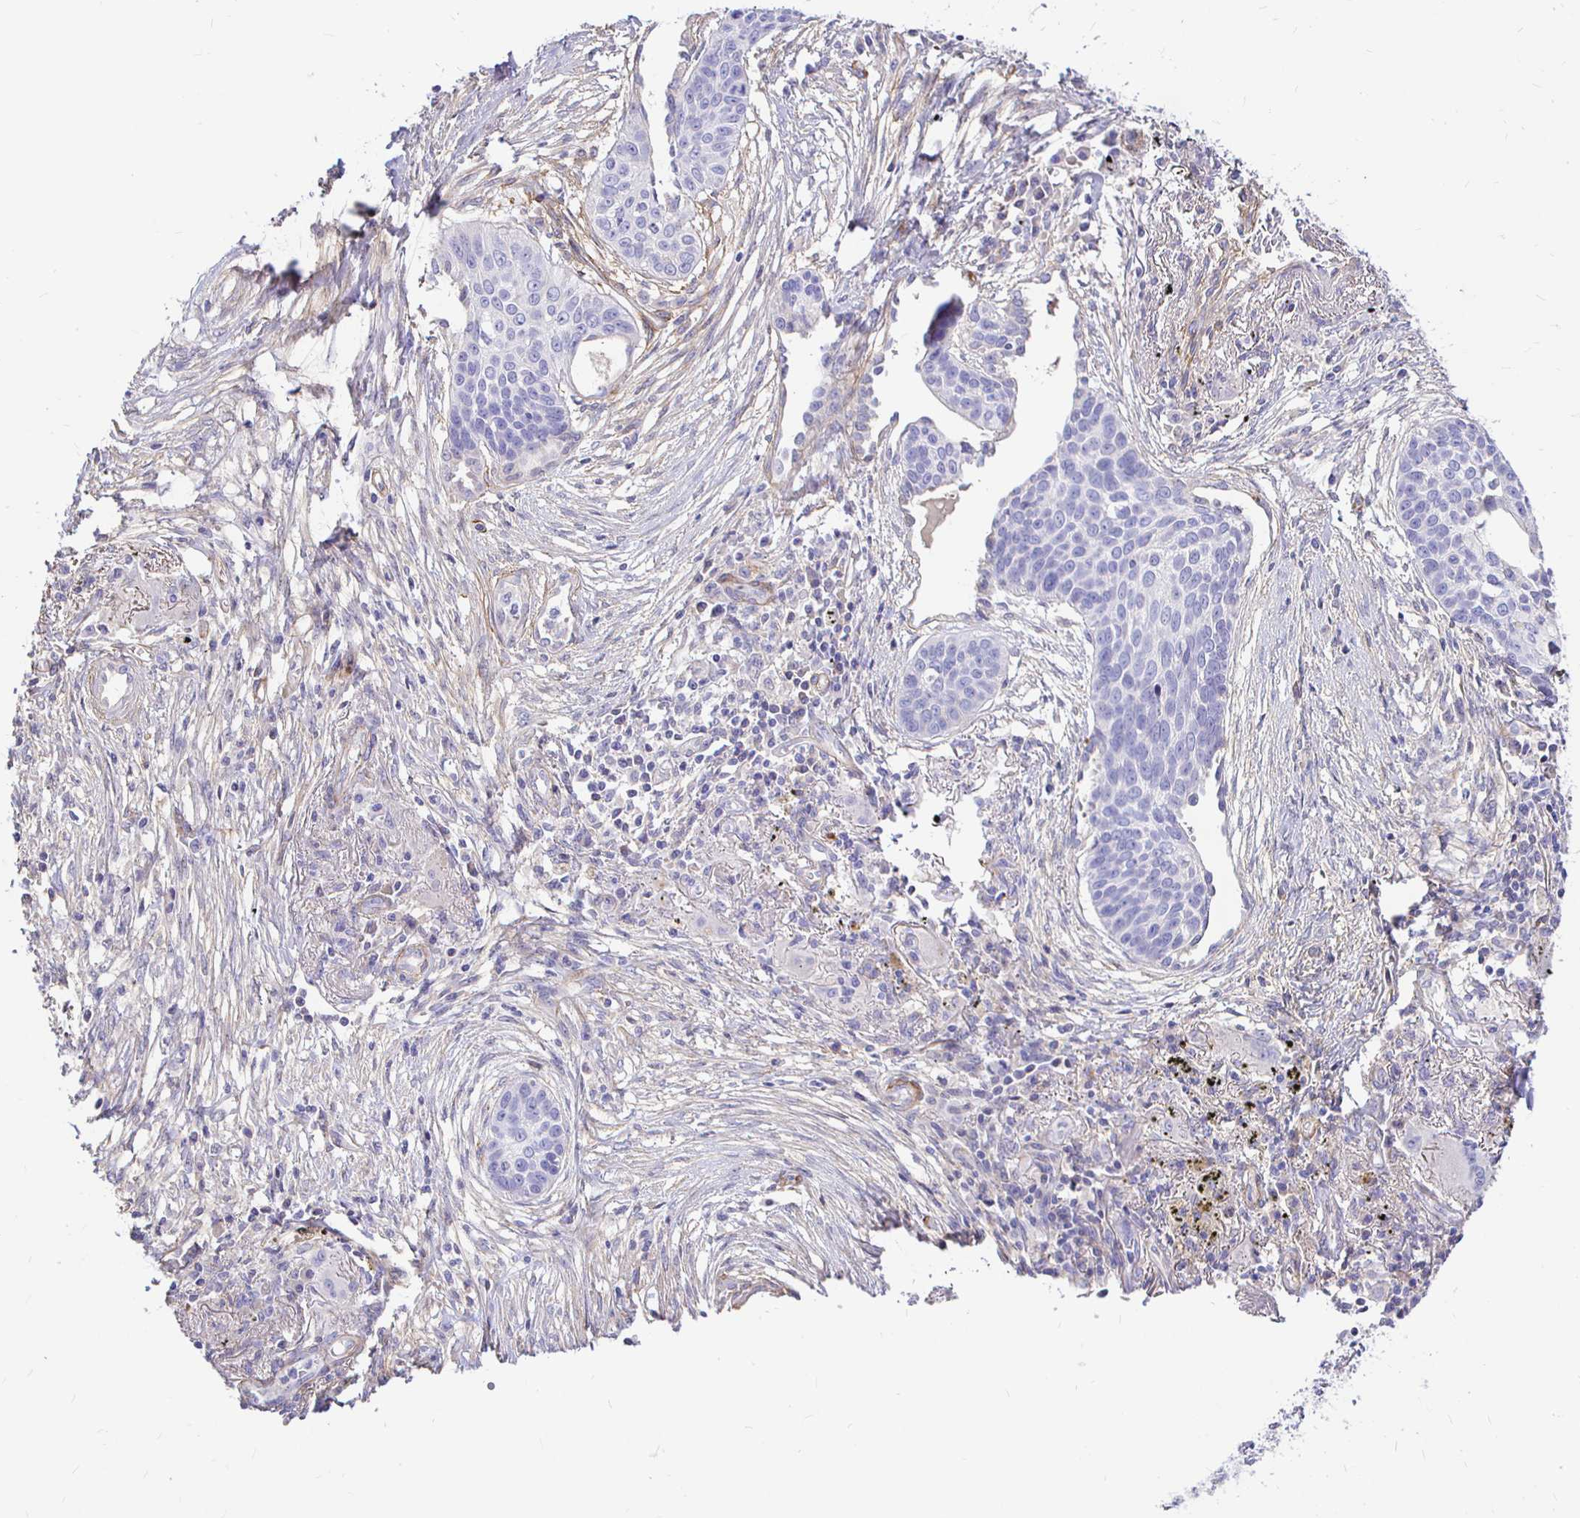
{"staining": {"intensity": "negative", "quantity": "none", "location": "none"}, "tissue": "lung cancer", "cell_type": "Tumor cells", "image_type": "cancer", "snomed": [{"axis": "morphology", "description": "Squamous cell carcinoma, NOS"}, {"axis": "topography", "description": "Lung"}], "caption": "A high-resolution micrograph shows IHC staining of squamous cell carcinoma (lung), which demonstrates no significant staining in tumor cells. Nuclei are stained in blue.", "gene": "PALM2AKAP2", "patient": {"sex": "male", "age": 71}}